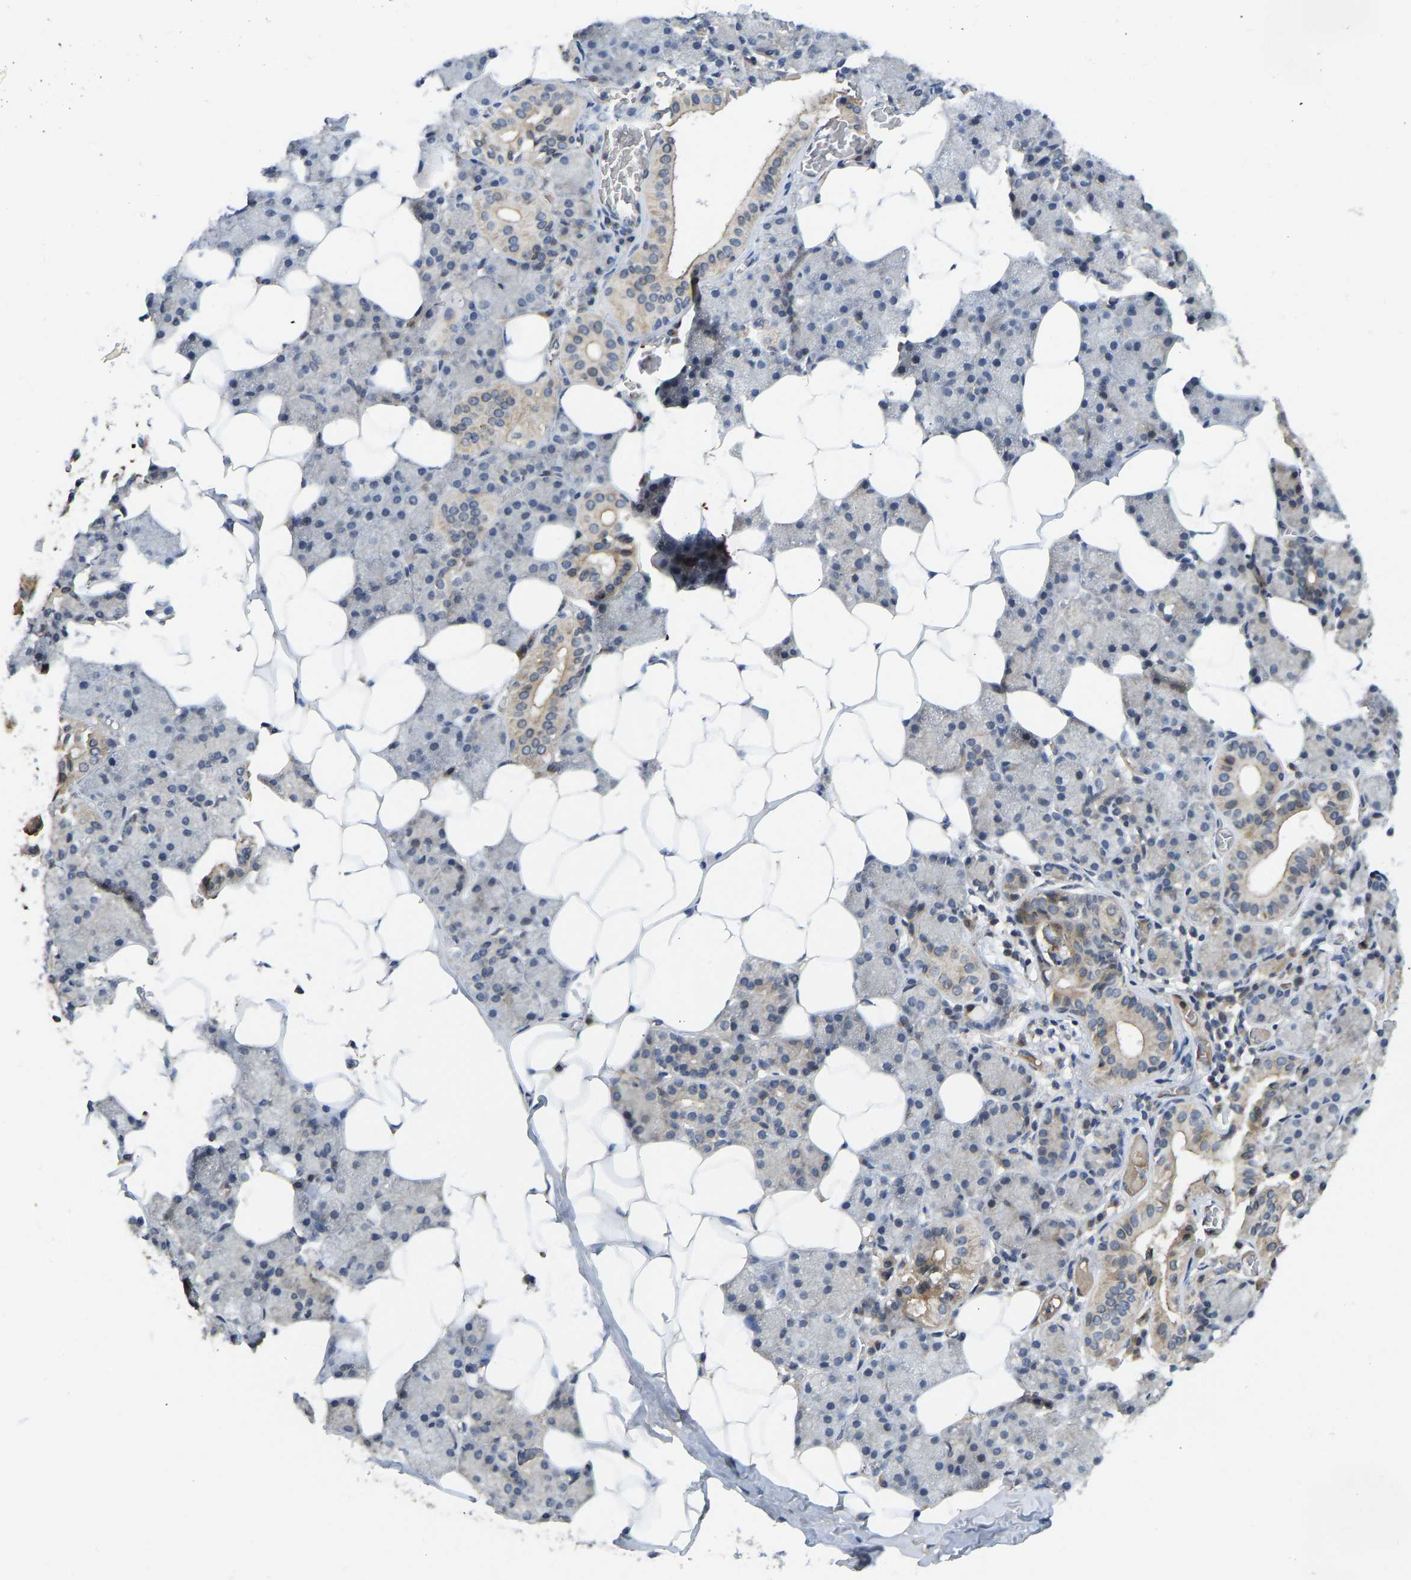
{"staining": {"intensity": "moderate", "quantity": "<25%", "location": "cytoplasmic/membranous"}, "tissue": "salivary gland", "cell_type": "Glandular cells", "image_type": "normal", "snomed": [{"axis": "morphology", "description": "Normal tissue, NOS"}, {"axis": "topography", "description": "Salivary gland"}], "caption": "Normal salivary gland demonstrates moderate cytoplasmic/membranous expression in approximately <25% of glandular cells, visualized by immunohistochemistry. Nuclei are stained in blue.", "gene": "NDRG3", "patient": {"sex": "female", "age": 33}}